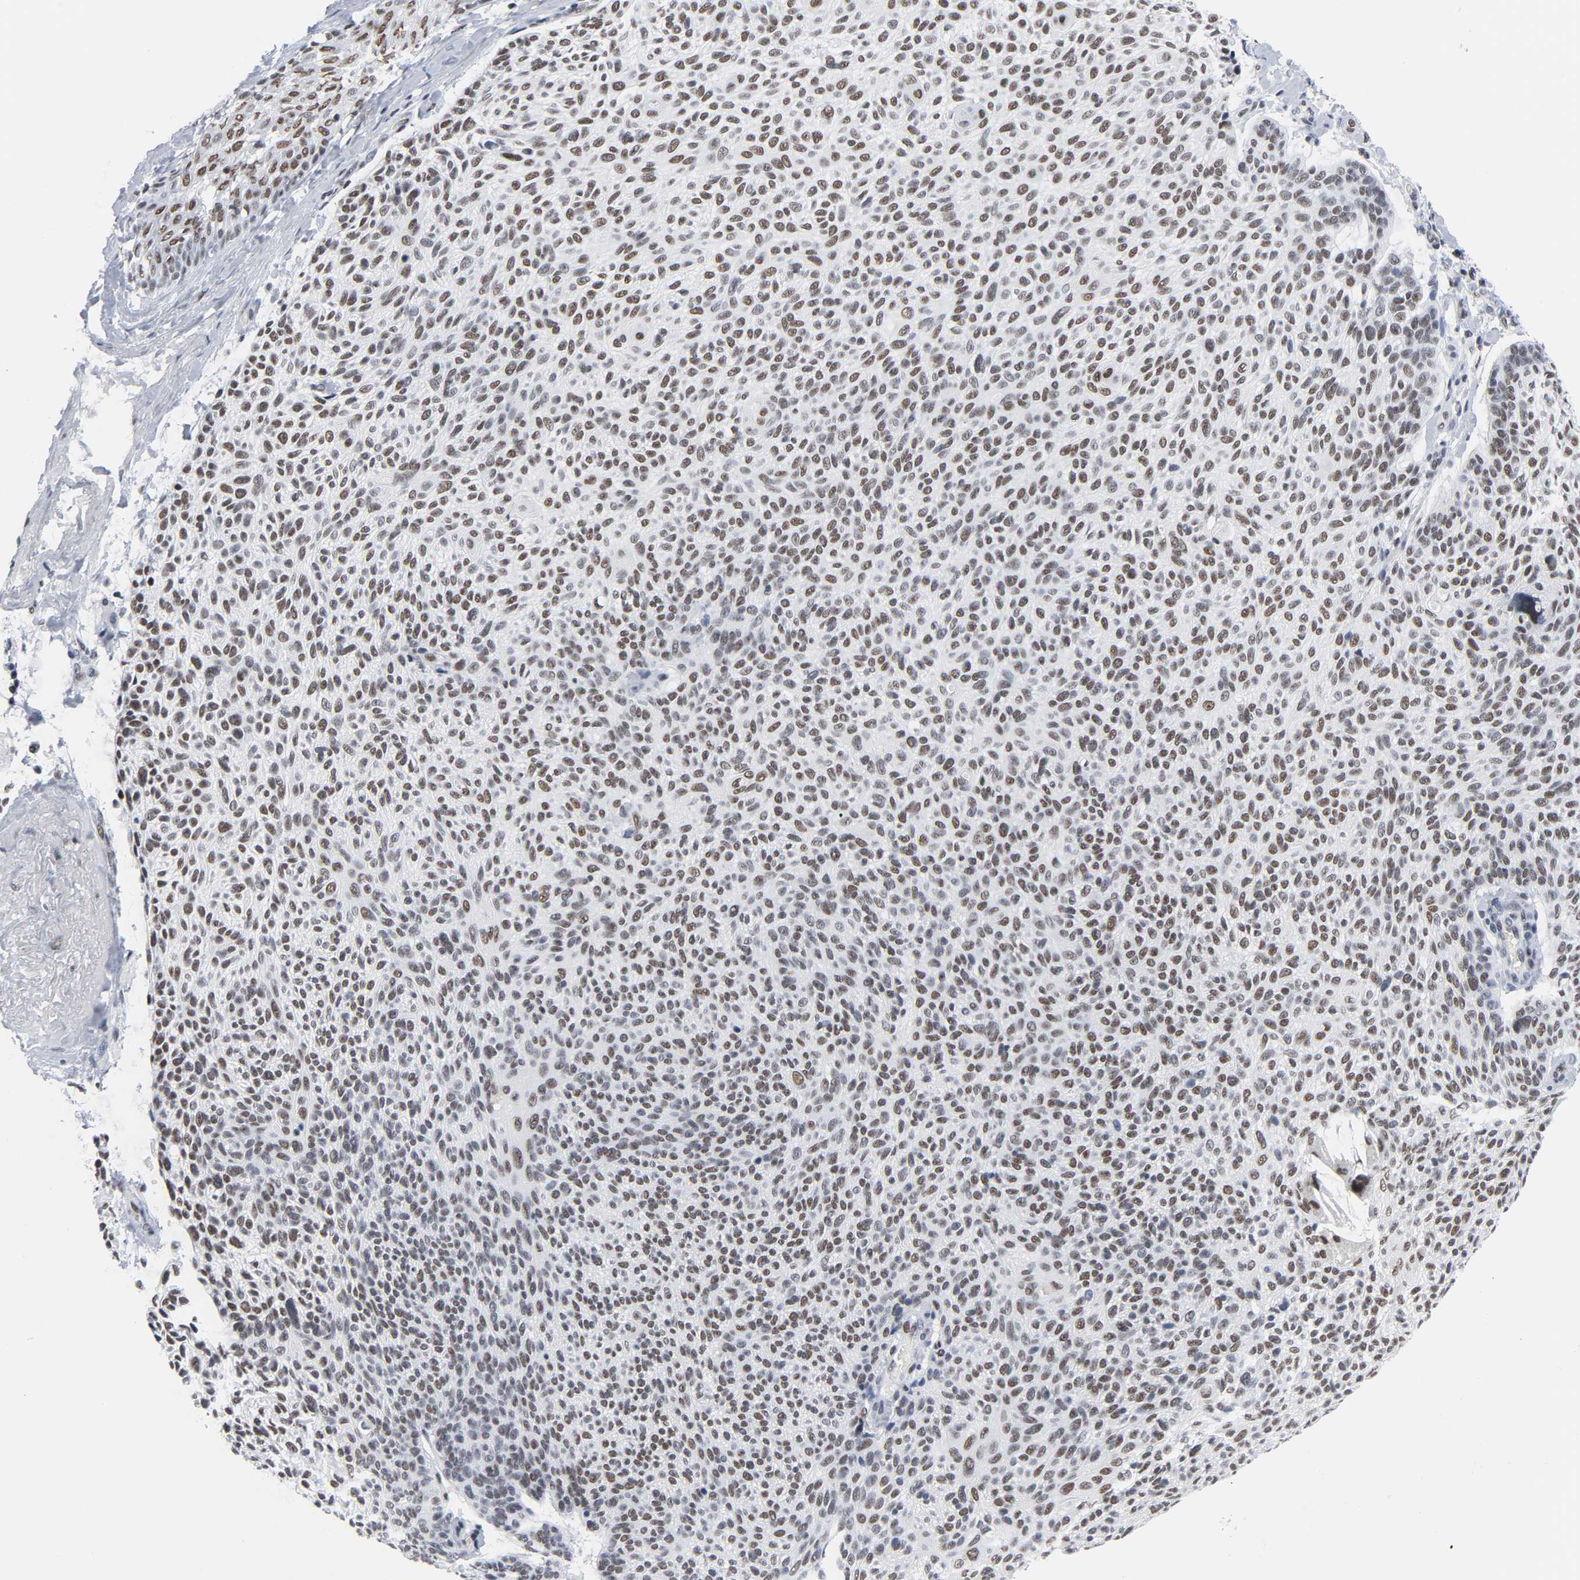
{"staining": {"intensity": "moderate", "quantity": ">75%", "location": "nuclear"}, "tissue": "skin cancer", "cell_type": "Tumor cells", "image_type": "cancer", "snomed": [{"axis": "morphology", "description": "Normal tissue, NOS"}, {"axis": "morphology", "description": "Basal cell carcinoma"}, {"axis": "topography", "description": "Skin"}], "caption": "Skin cancer stained with immunohistochemistry exhibits moderate nuclear staining in about >75% of tumor cells.", "gene": "CSTF2", "patient": {"sex": "female", "age": 70}}